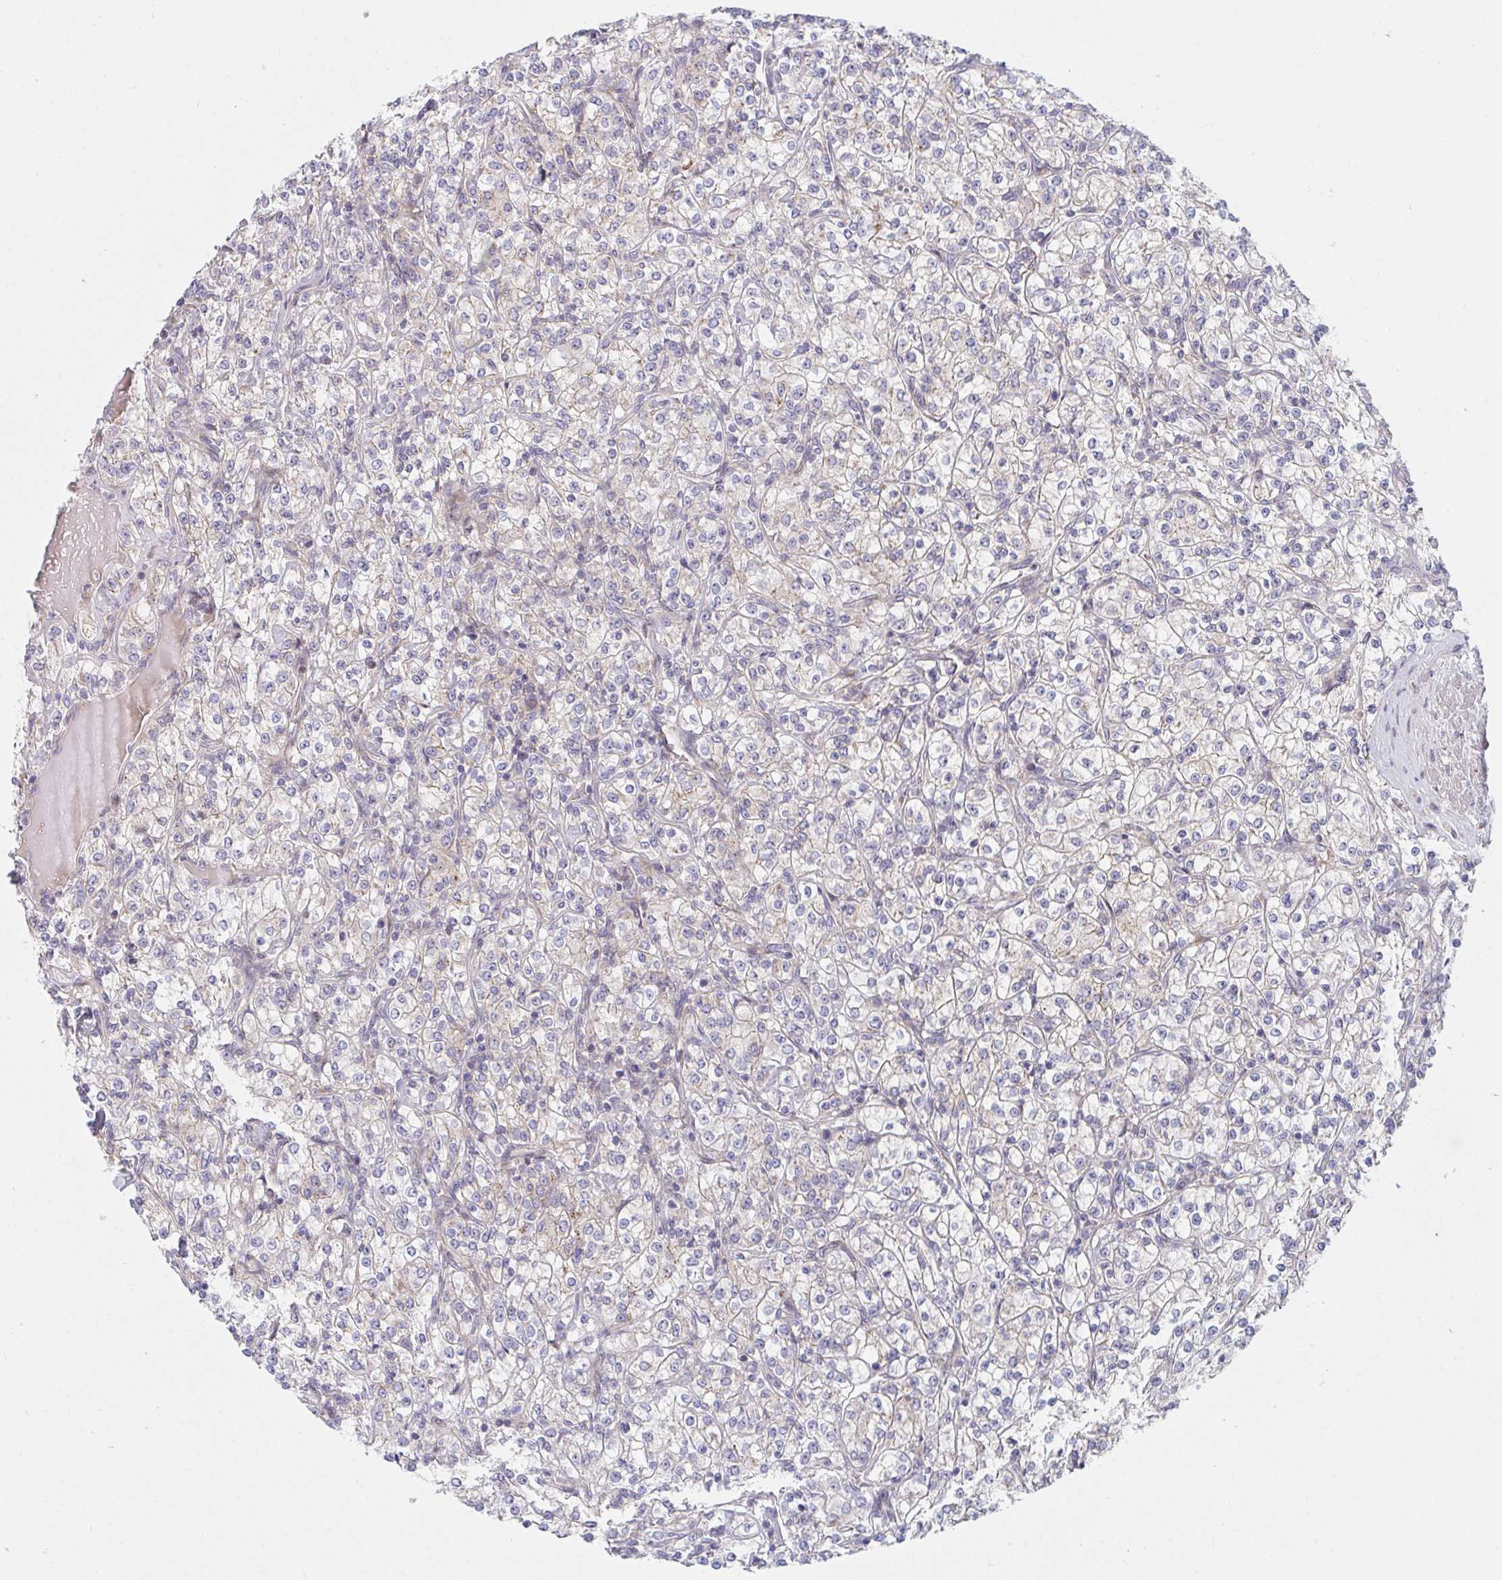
{"staining": {"intensity": "weak", "quantity": "25%-75%", "location": "cytoplasmic/membranous"}, "tissue": "renal cancer", "cell_type": "Tumor cells", "image_type": "cancer", "snomed": [{"axis": "morphology", "description": "Adenocarcinoma, NOS"}, {"axis": "topography", "description": "Kidney"}], "caption": "Brown immunohistochemical staining in human renal cancer reveals weak cytoplasmic/membranous staining in about 25%-75% of tumor cells.", "gene": "TNFSF4", "patient": {"sex": "male", "age": 77}}